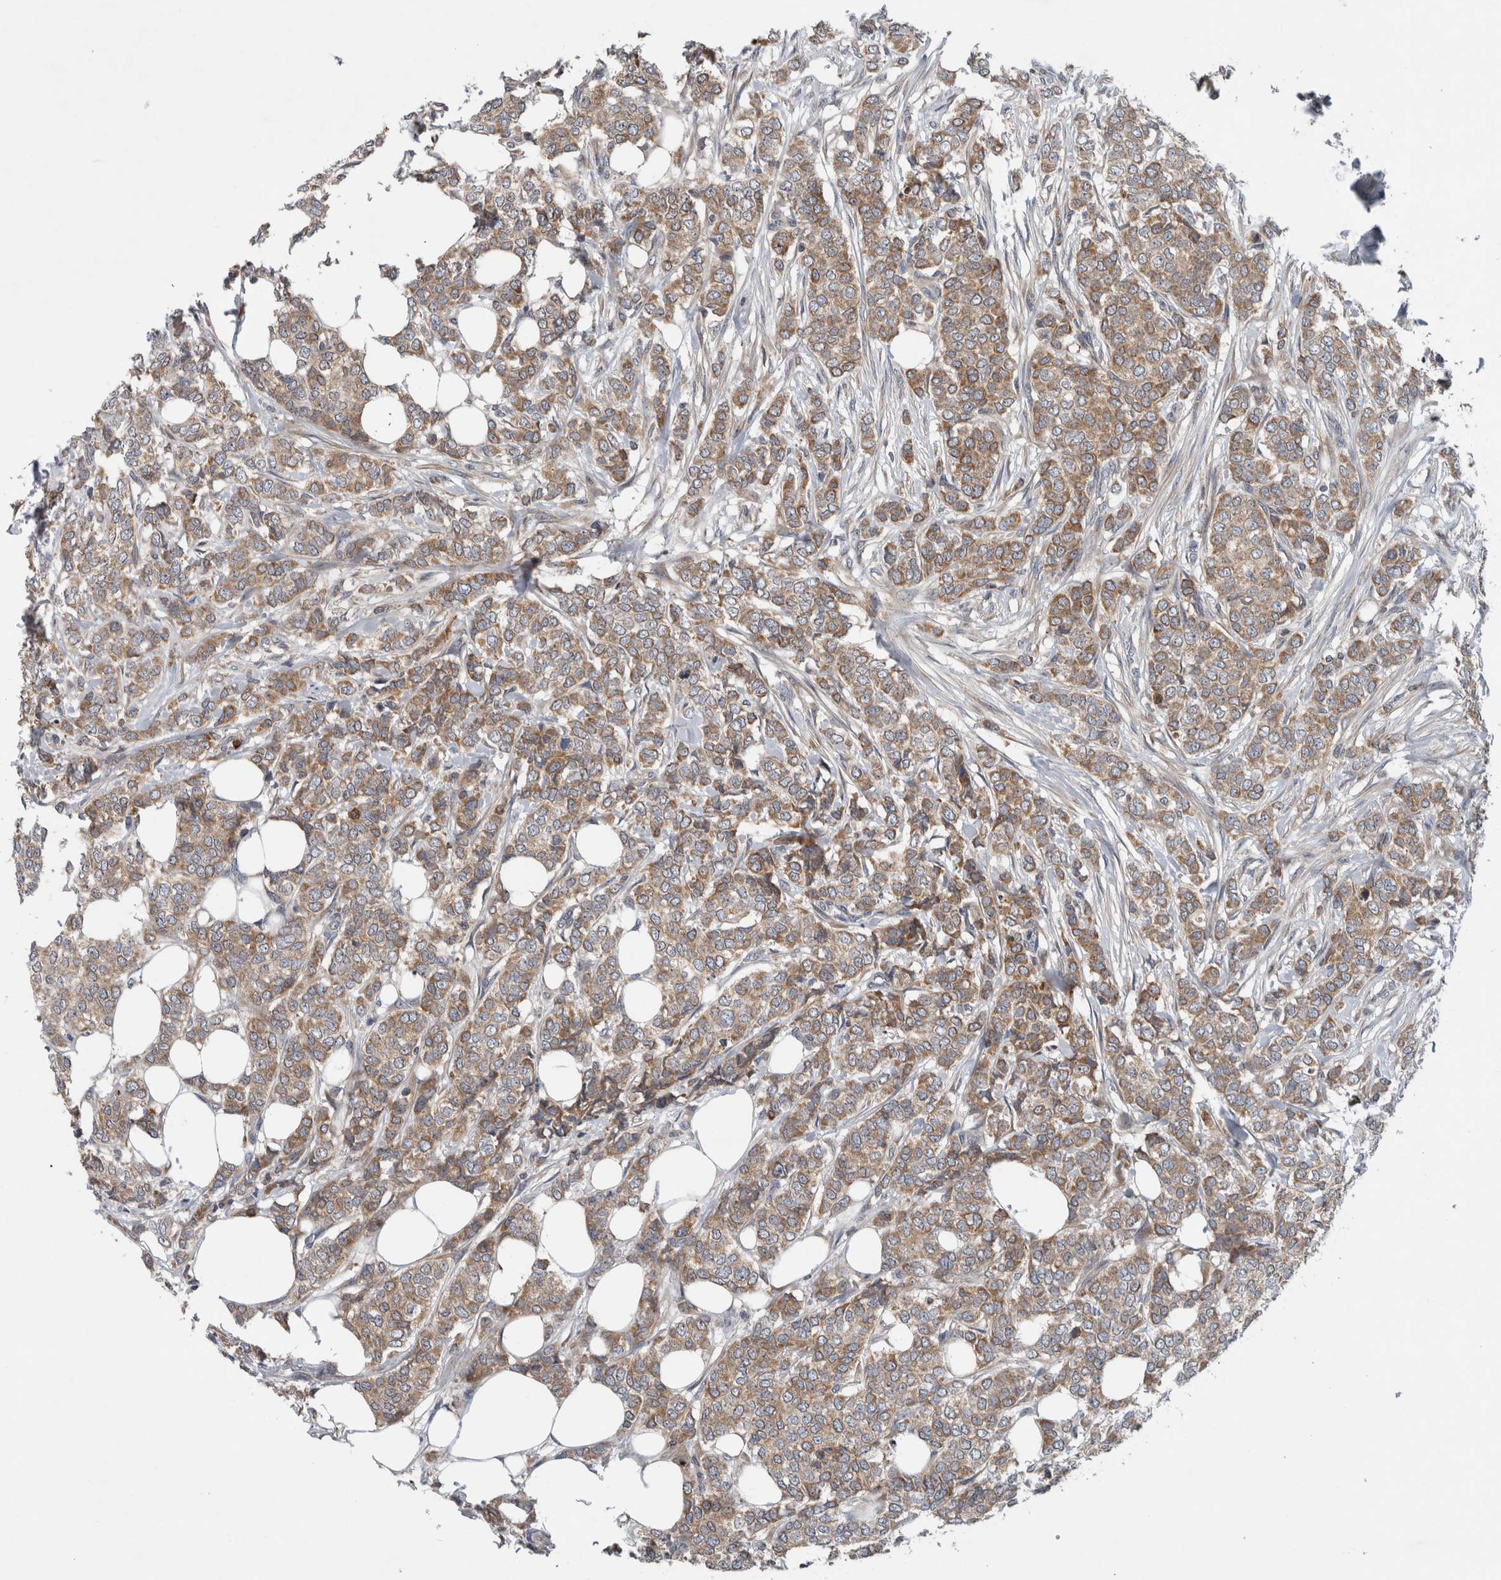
{"staining": {"intensity": "weak", "quantity": ">75%", "location": "cytoplasmic/membranous"}, "tissue": "breast cancer", "cell_type": "Tumor cells", "image_type": "cancer", "snomed": [{"axis": "morphology", "description": "Lobular carcinoma"}, {"axis": "topography", "description": "Skin"}, {"axis": "topography", "description": "Breast"}], "caption": "A micrograph of human lobular carcinoma (breast) stained for a protein demonstrates weak cytoplasmic/membranous brown staining in tumor cells.", "gene": "PDCD2", "patient": {"sex": "female", "age": 46}}